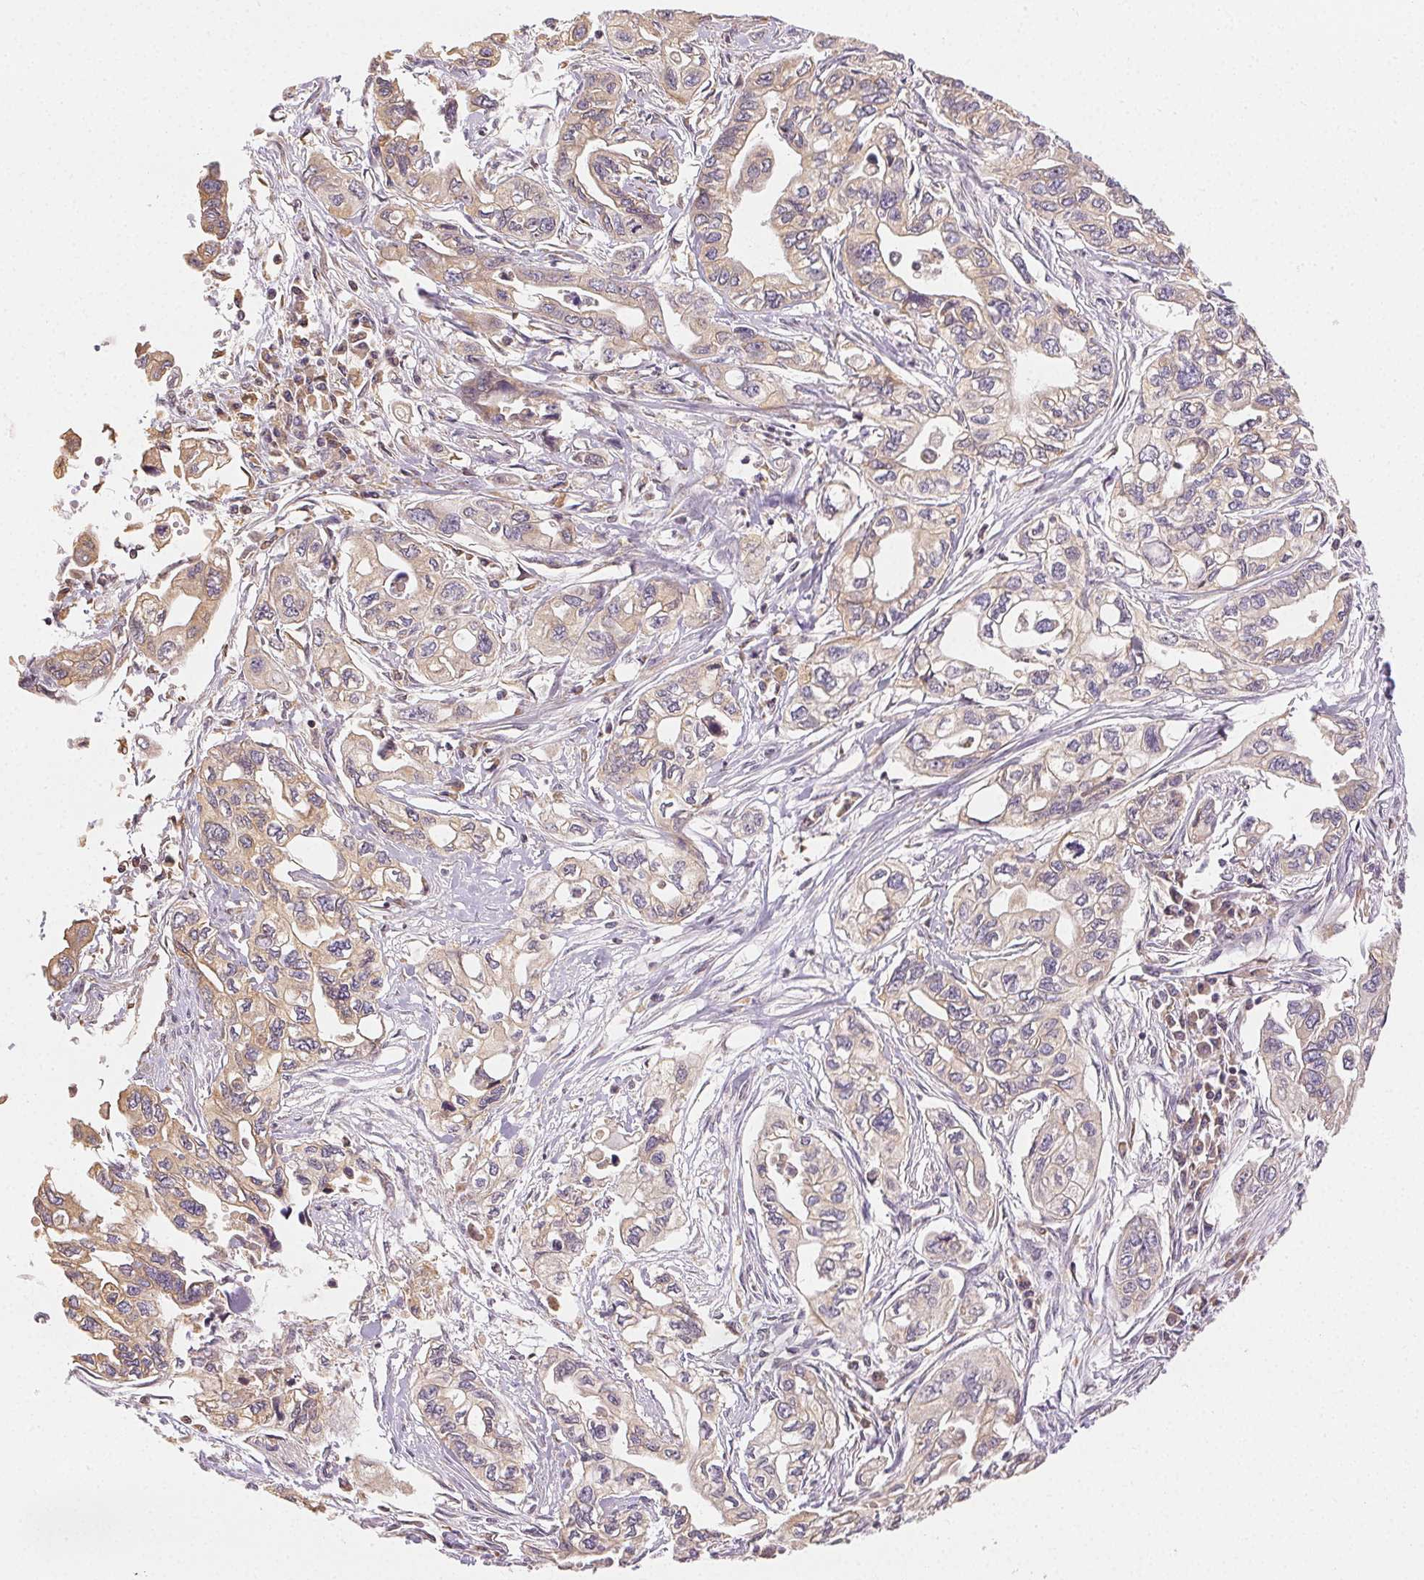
{"staining": {"intensity": "weak", "quantity": "25%-75%", "location": "cytoplasmic/membranous"}, "tissue": "pancreatic cancer", "cell_type": "Tumor cells", "image_type": "cancer", "snomed": [{"axis": "morphology", "description": "Adenocarcinoma, NOS"}, {"axis": "topography", "description": "Pancreas"}], "caption": "Immunohistochemical staining of human adenocarcinoma (pancreatic) exhibits low levels of weak cytoplasmic/membranous protein positivity in about 25%-75% of tumor cells. Immunohistochemistry (ihc) stains the protein of interest in brown and the nuclei are stained blue.", "gene": "SEZ6L2", "patient": {"sex": "male", "age": 68}}